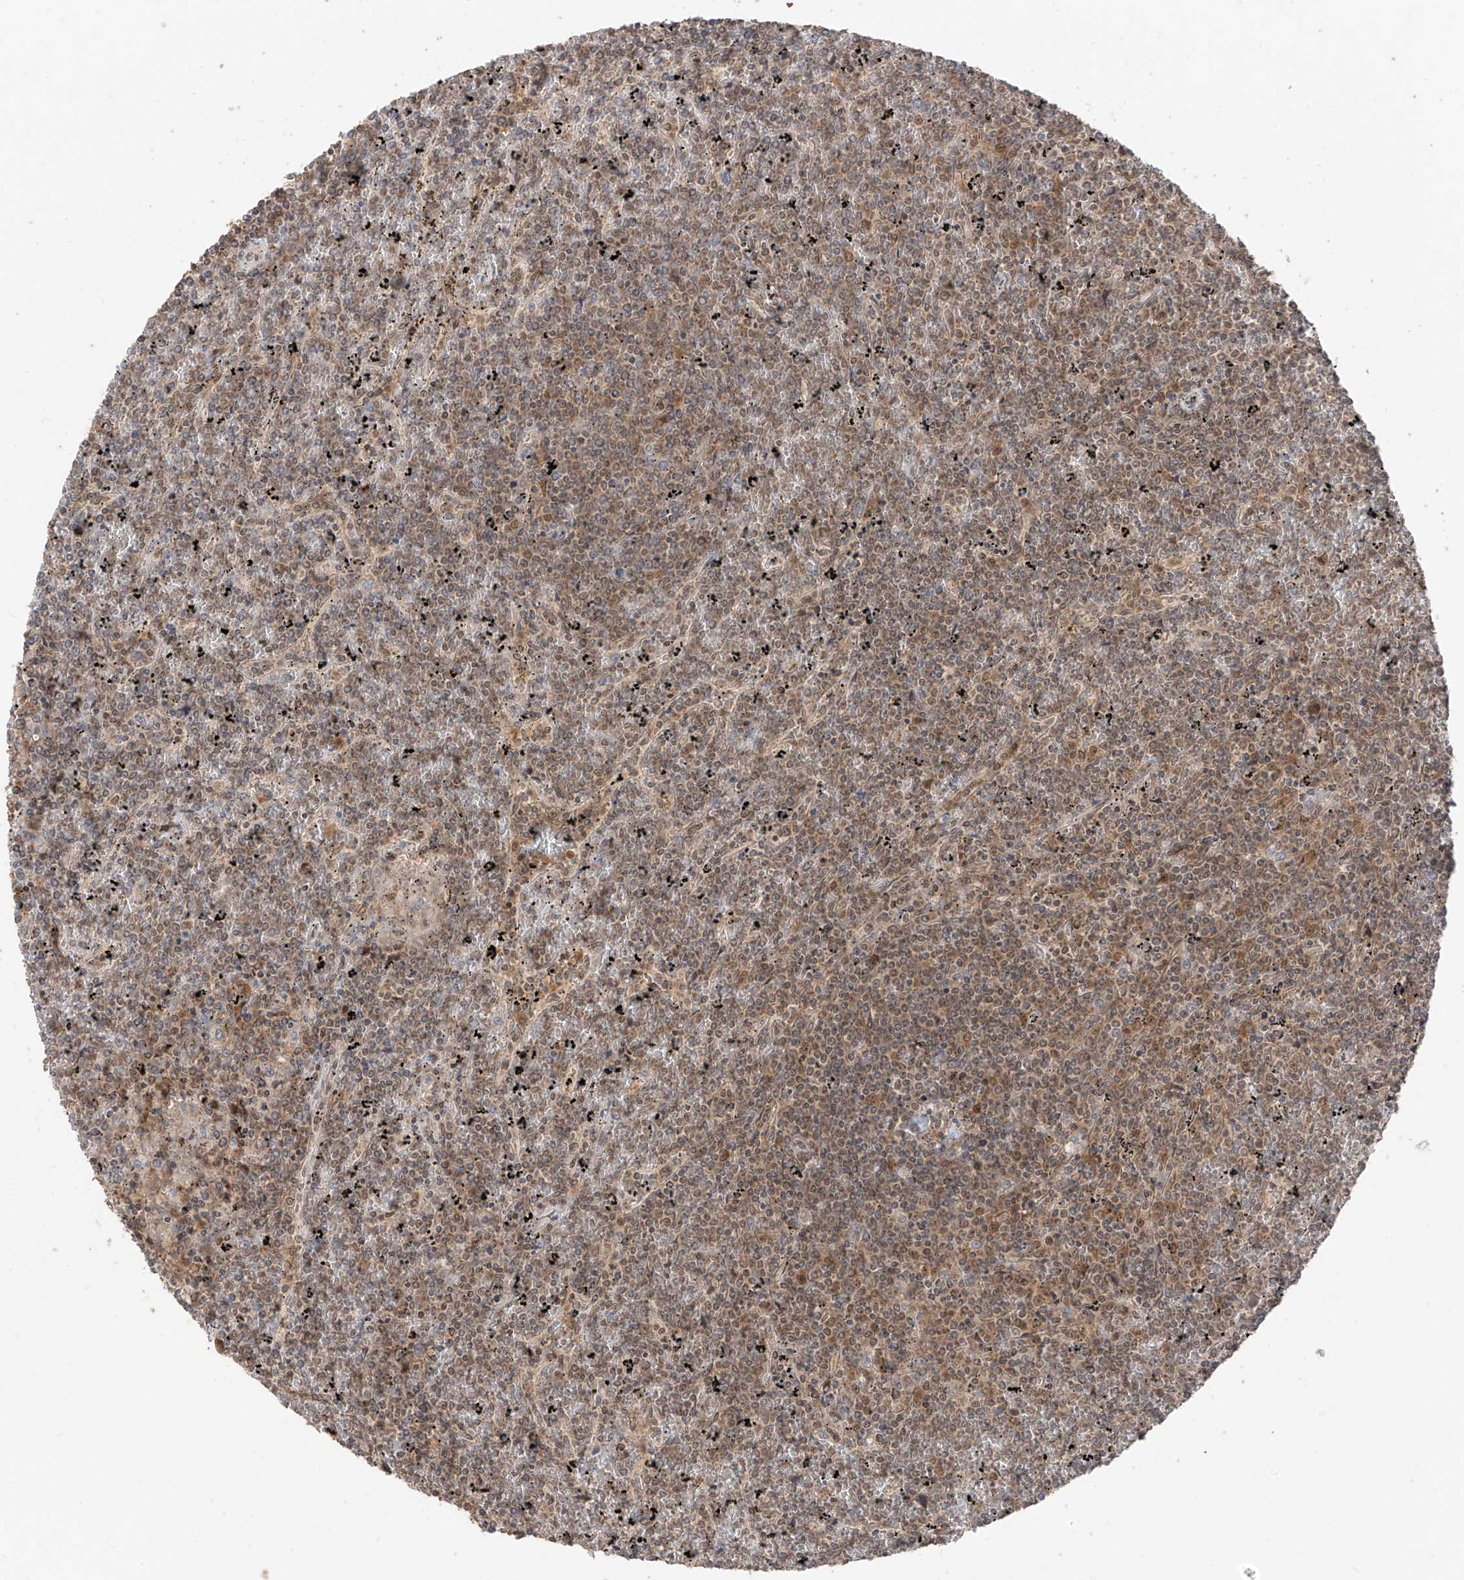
{"staining": {"intensity": "weak", "quantity": "25%-75%", "location": "cytoplasmic/membranous"}, "tissue": "lymphoma", "cell_type": "Tumor cells", "image_type": "cancer", "snomed": [{"axis": "morphology", "description": "Malignant lymphoma, non-Hodgkin's type, Low grade"}, {"axis": "topography", "description": "Spleen"}], "caption": "A brown stain shows weak cytoplasmic/membranous expression of a protein in low-grade malignant lymphoma, non-Hodgkin's type tumor cells. (DAB (3,3'-diaminobenzidine) IHC with brightfield microscopy, high magnification).", "gene": "COLGALT2", "patient": {"sex": "female", "age": 19}}